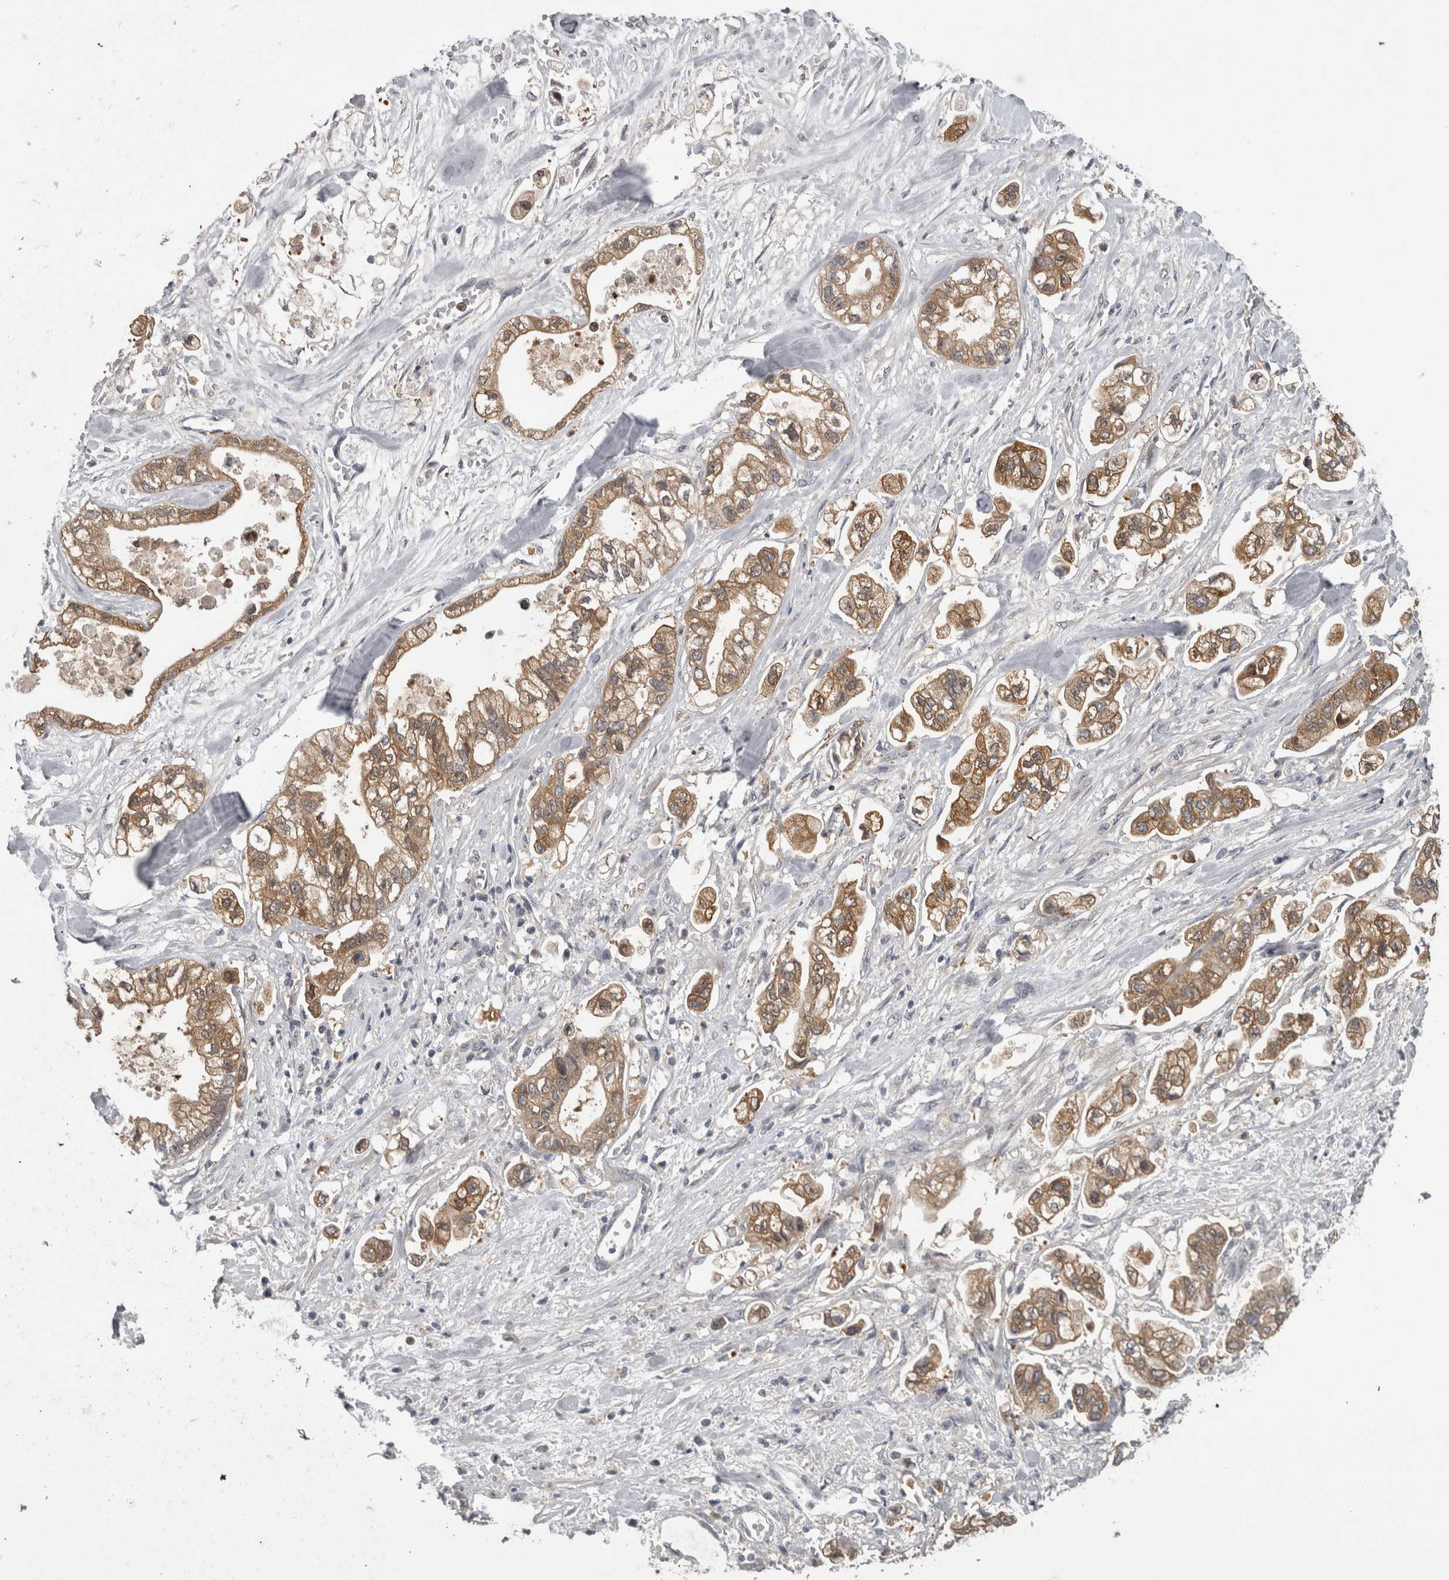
{"staining": {"intensity": "moderate", "quantity": ">75%", "location": "cytoplasmic/membranous"}, "tissue": "stomach cancer", "cell_type": "Tumor cells", "image_type": "cancer", "snomed": [{"axis": "morphology", "description": "Normal tissue, NOS"}, {"axis": "morphology", "description": "Adenocarcinoma, NOS"}, {"axis": "topography", "description": "Stomach"}], "caption": "IHC histopathology image of neoplastic tissue: stomach cancer (adenocarcinoma) stained using IHC displays medium levels of moderate protein expression localized specifically in the cytoplasmic/membranous of tumor cells, appearing as a cytoplasmic/membranous brown color.", "gene": "PRKCI", "patient": {"sex": "male", "age": 62}}